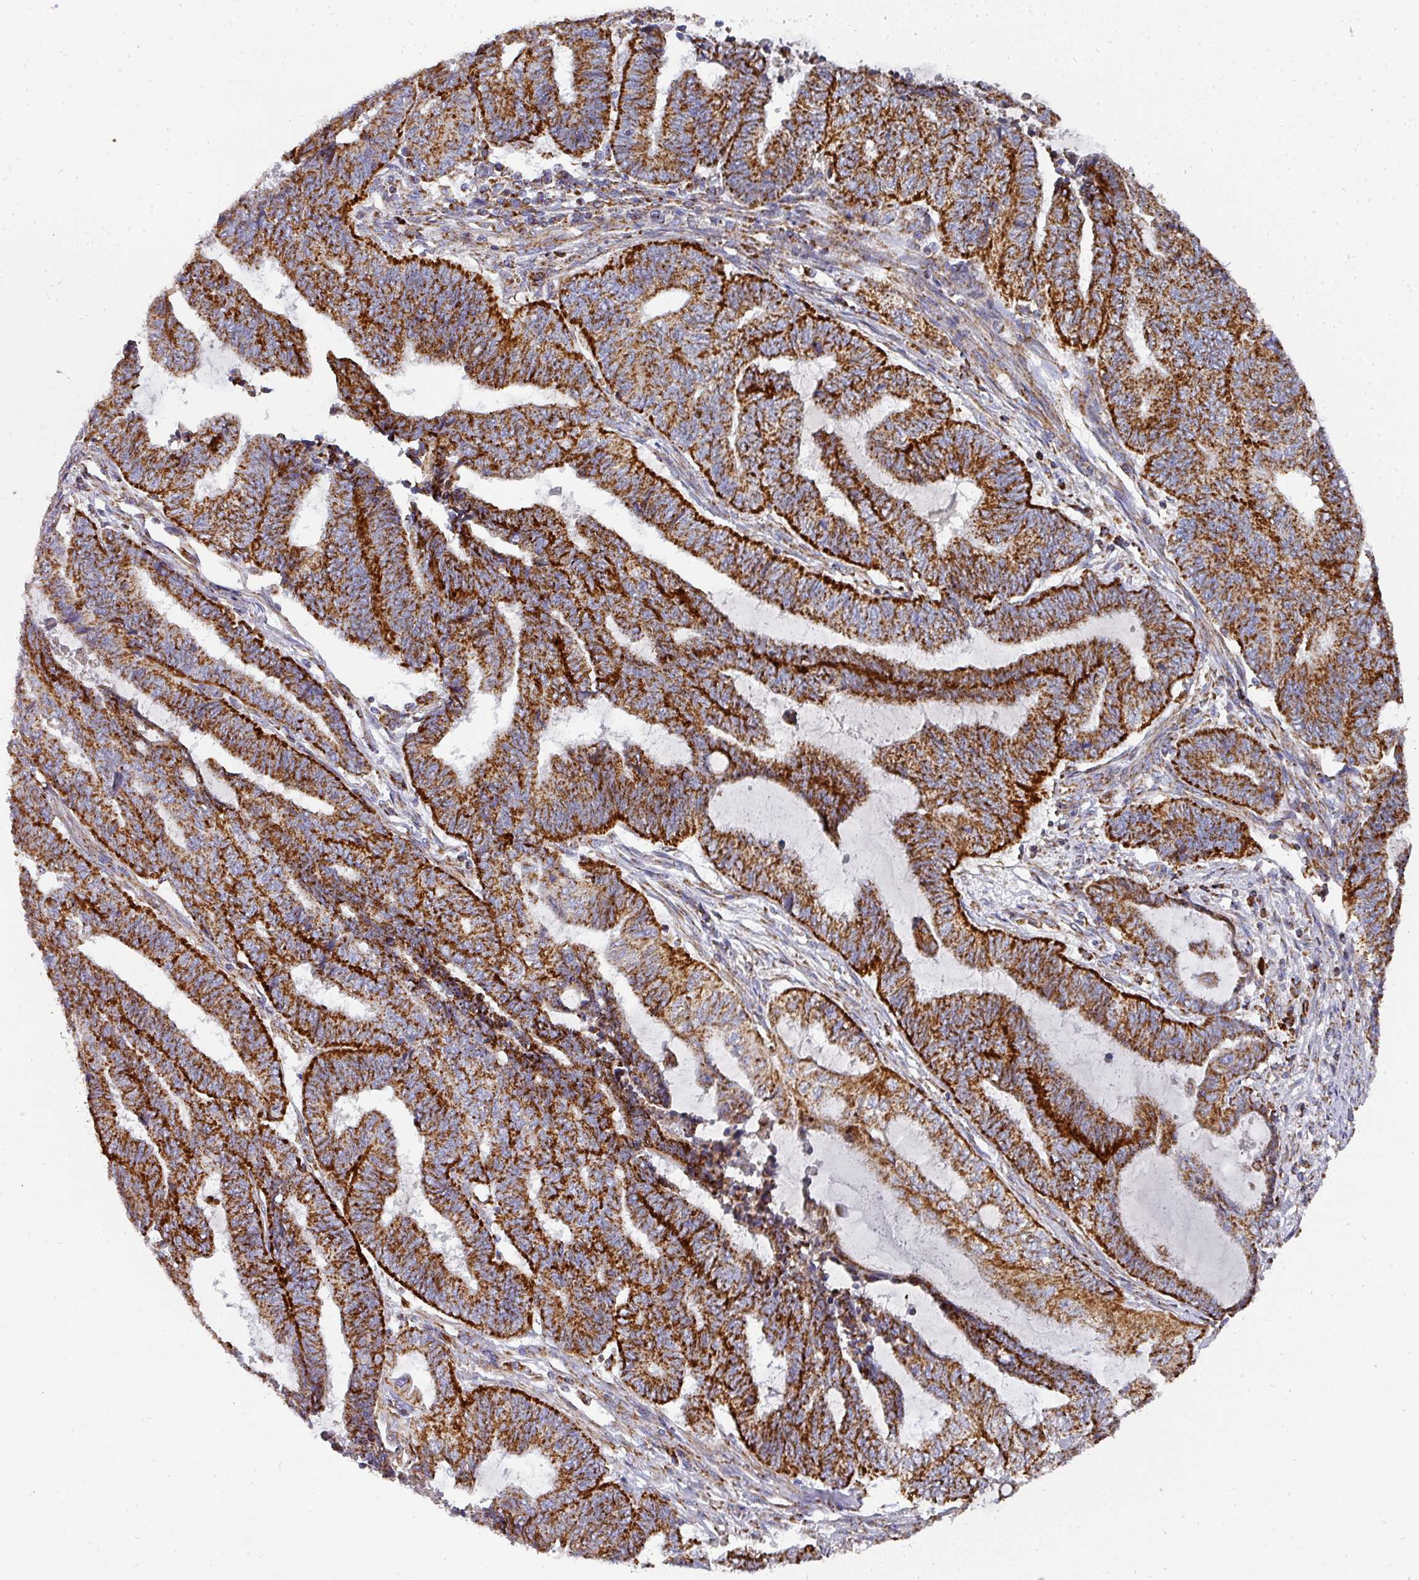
{"staining": {"intensity": "strong", "quantity": ">75%", "location": "cytoplasmic/membranous"}, "tissue": "endometrial cancer", "cell_type": "Tumor cells", "image_type": "cancer", "snomed": [{"axis": "morphology", "description": "Adenocarcinoma, NOS"}, {"axis": "topography", "description": "Uterus"}, {"axis": "topography", "description": "Endometrium"}], "caption": "This histopathology image exhibits endometrial adenocarcinoma stained with immunohistochemistry (IHC) to label a protein in brown. The cytoplasmic/membranous of tumor cells show strong positivity for the protein. Nuclei are counter-stained blue.", "gene": "UQCRFS1", "patient": {"sex": "female", "age": 70}}